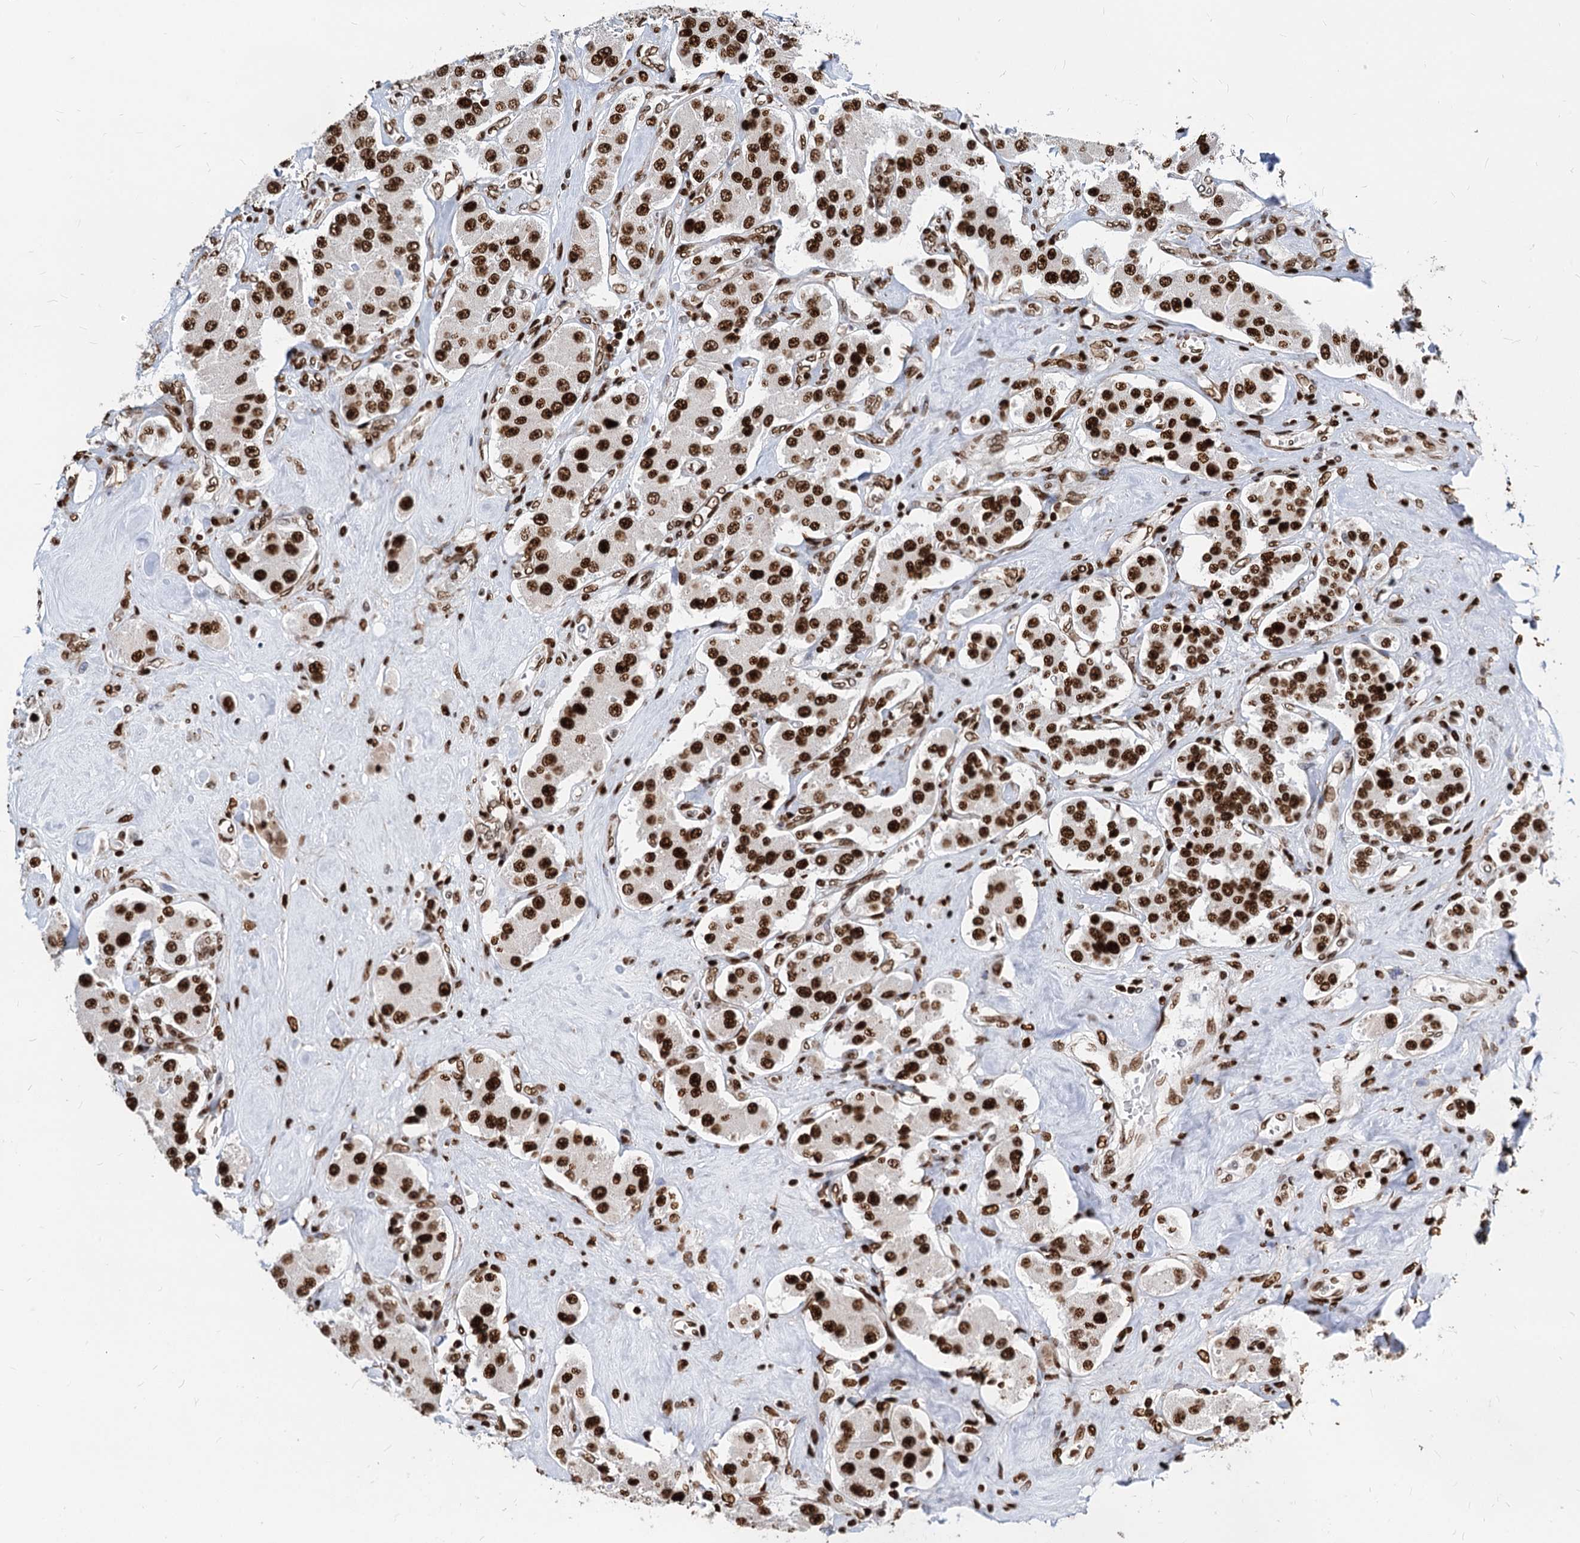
{"staining": {"intensity": "strong", "quantity": ">75%", "location": "nuclear"}, "tissue": "carcinoid", "cell_type": "Tumor cells", "image_type": "cancer", "snomed": [{"axis": "morphology", "description": "Carcinoid, malignant, NOS"}, {"axis": "topography", "description": "Pancreas"}], "caption": "Immunohistochemistry (IHC) photomicrograph of neoplastic tissue: carcinoid stained using immunohistochemistry reveals high levels of strong protein expression localized specifically in the nuclear of tumor cells, appearing as a nuclear brown color.", "gene": "MECP2", "patient": {"sex": "male", "age": 41}}